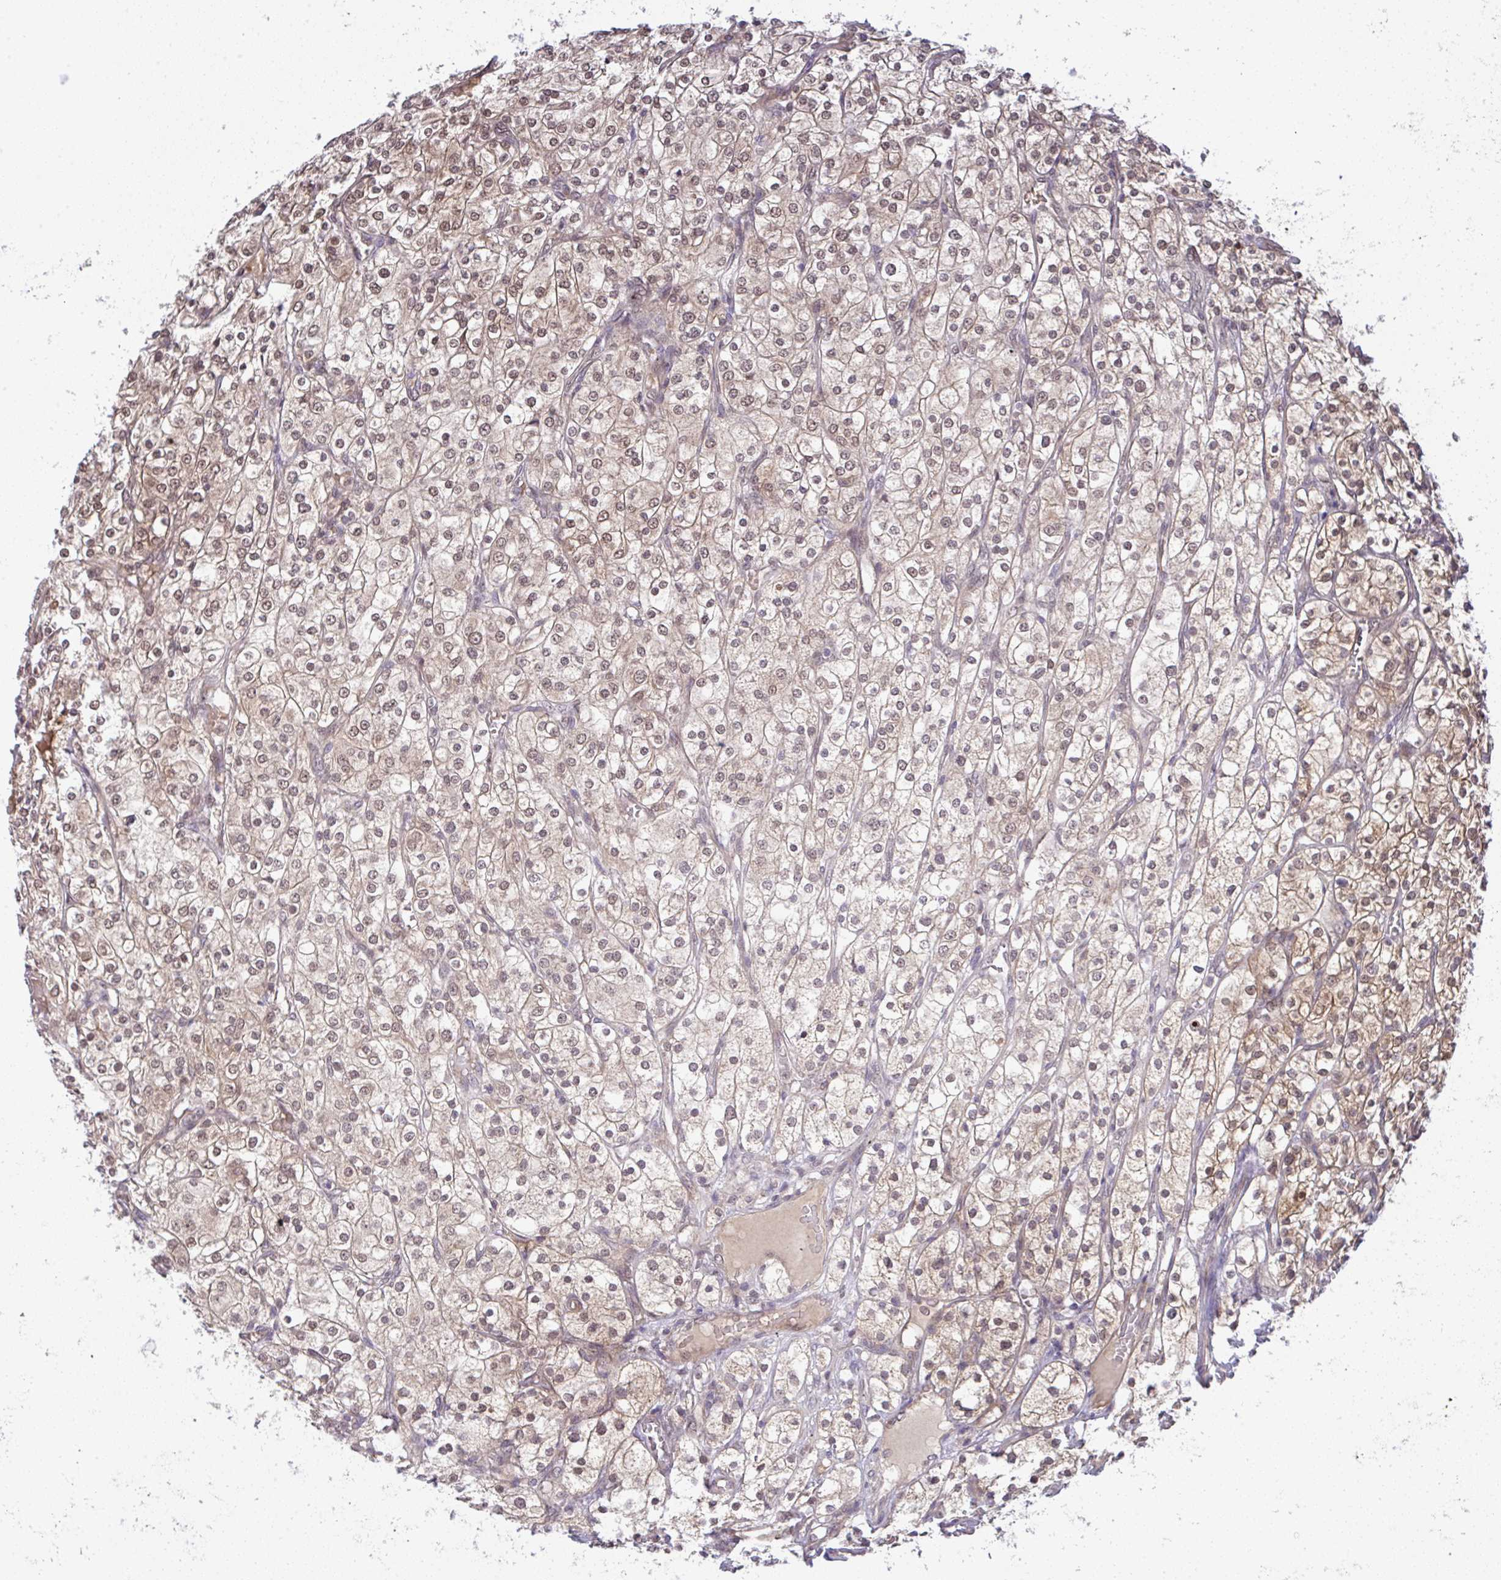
{"staining": {"intensity": "moderate", "quantity": ">75%", "location": "cytoplasmic/membranous,nuclear"}, "tissue": "renal cancer", "cell_type": "Tumor cells", "image_type": "cancer", "snomed": [{"axis": "morphology", "description": "Adenocarcinoma, NOS"}, {"axis": "topography", "description": "Kidney"}], "caption": "Renal cancer (adenocarcinoma) tissue reveals moderate cytoplasmic/membranous and nuclear expression in approximately >75% of tumor cells", "gene": "C9orf64", "patient": {"sex": "male", "age": 80}}